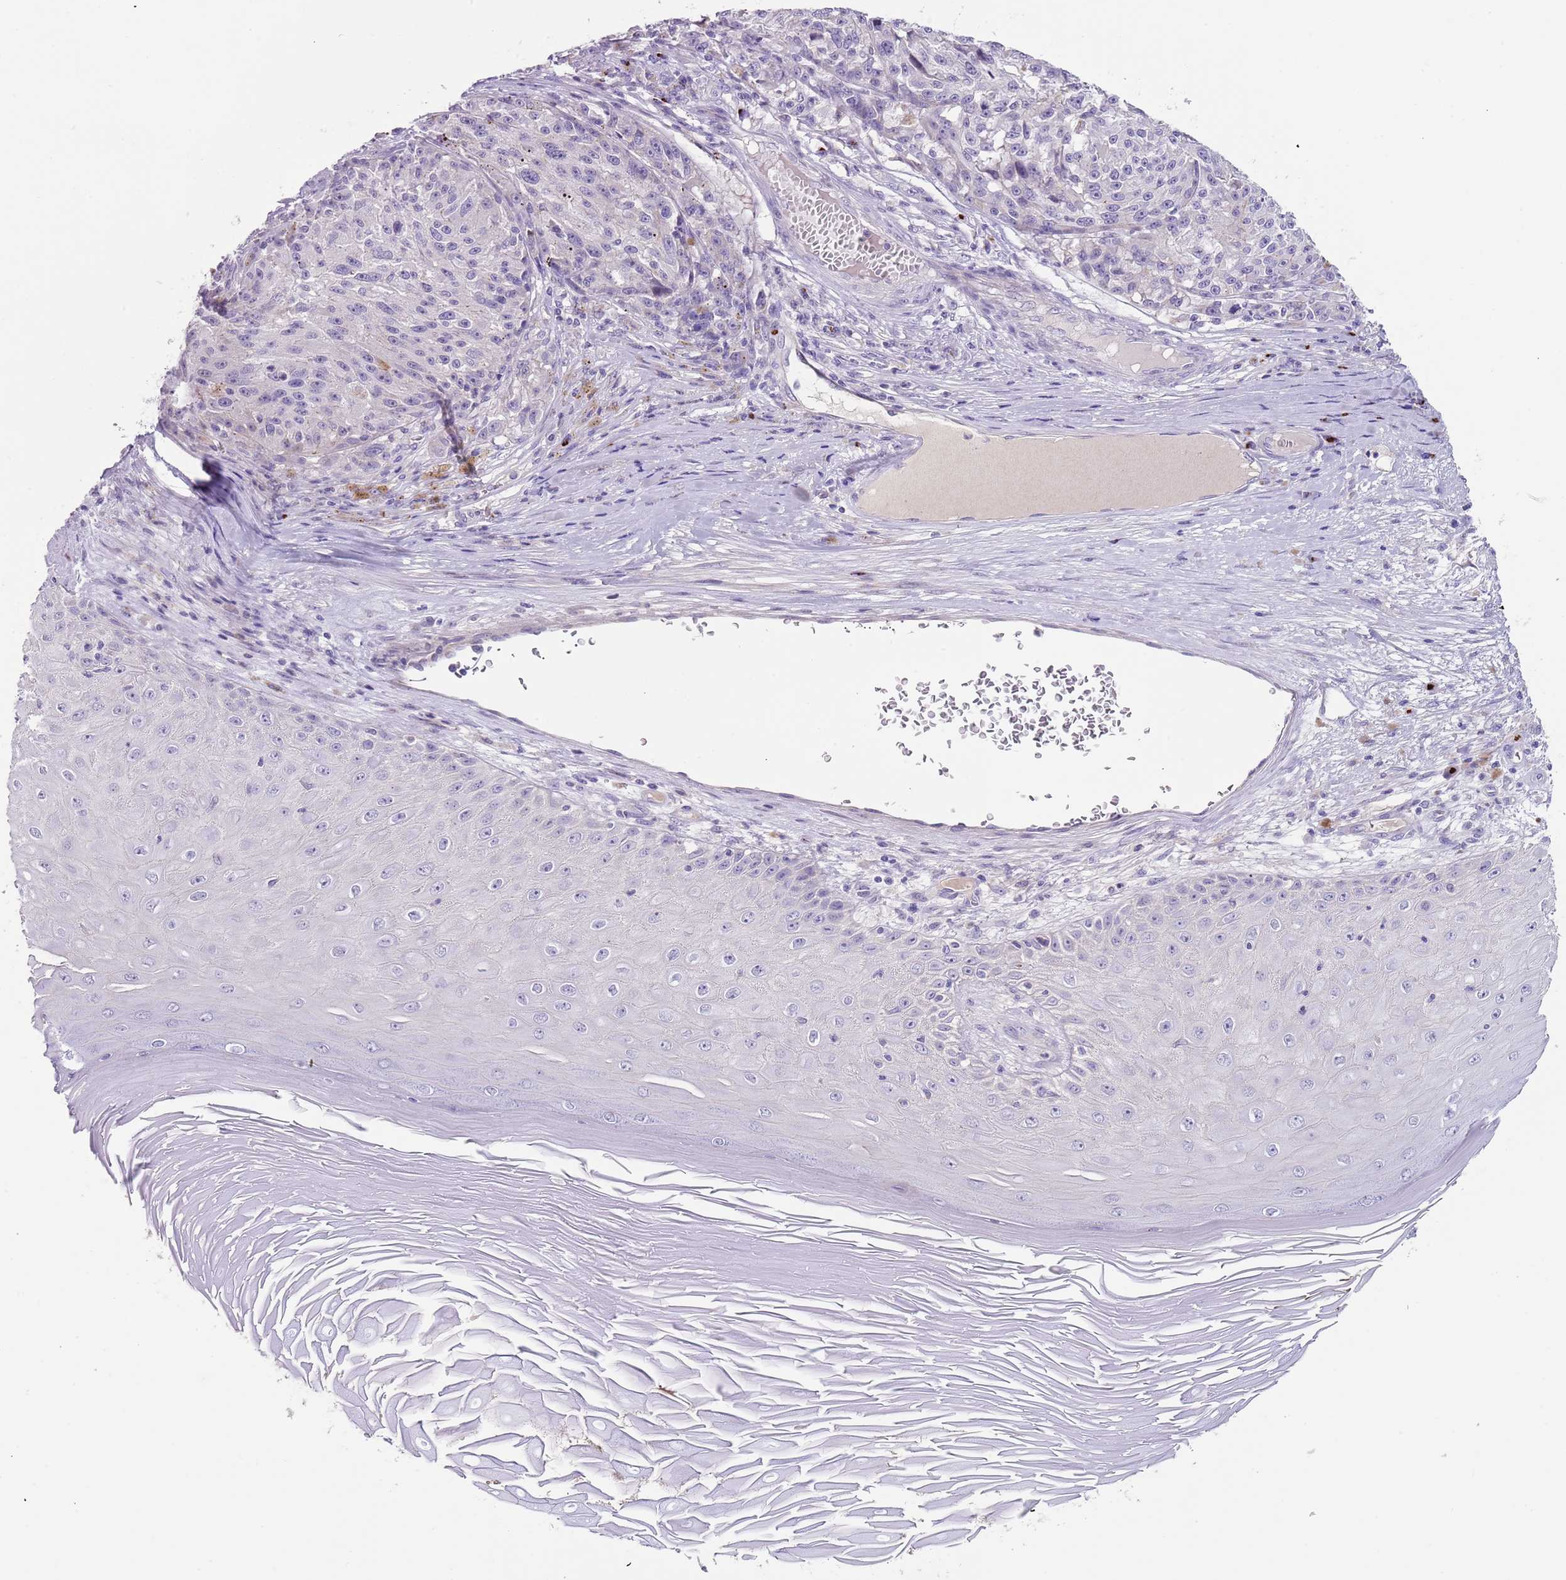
{"staining": {"intensity": "negative", "quantity": "none", "location": "none"}, "tissue": "melanoma", "cell_type": "Tumor cells", "image_type": "cancer", "snomed": [{"axis": "morphology", "description": "Malignant melanoma, NOS"}, {"axis": "topography", "description": "Skin"}], "caption": "A photomicrograph of malignant melanoma stained for a protein demonstrates no brown staining in tumor cells.", "gene": "C2CD3", "patient": {"sex": "male", "age": 53}}